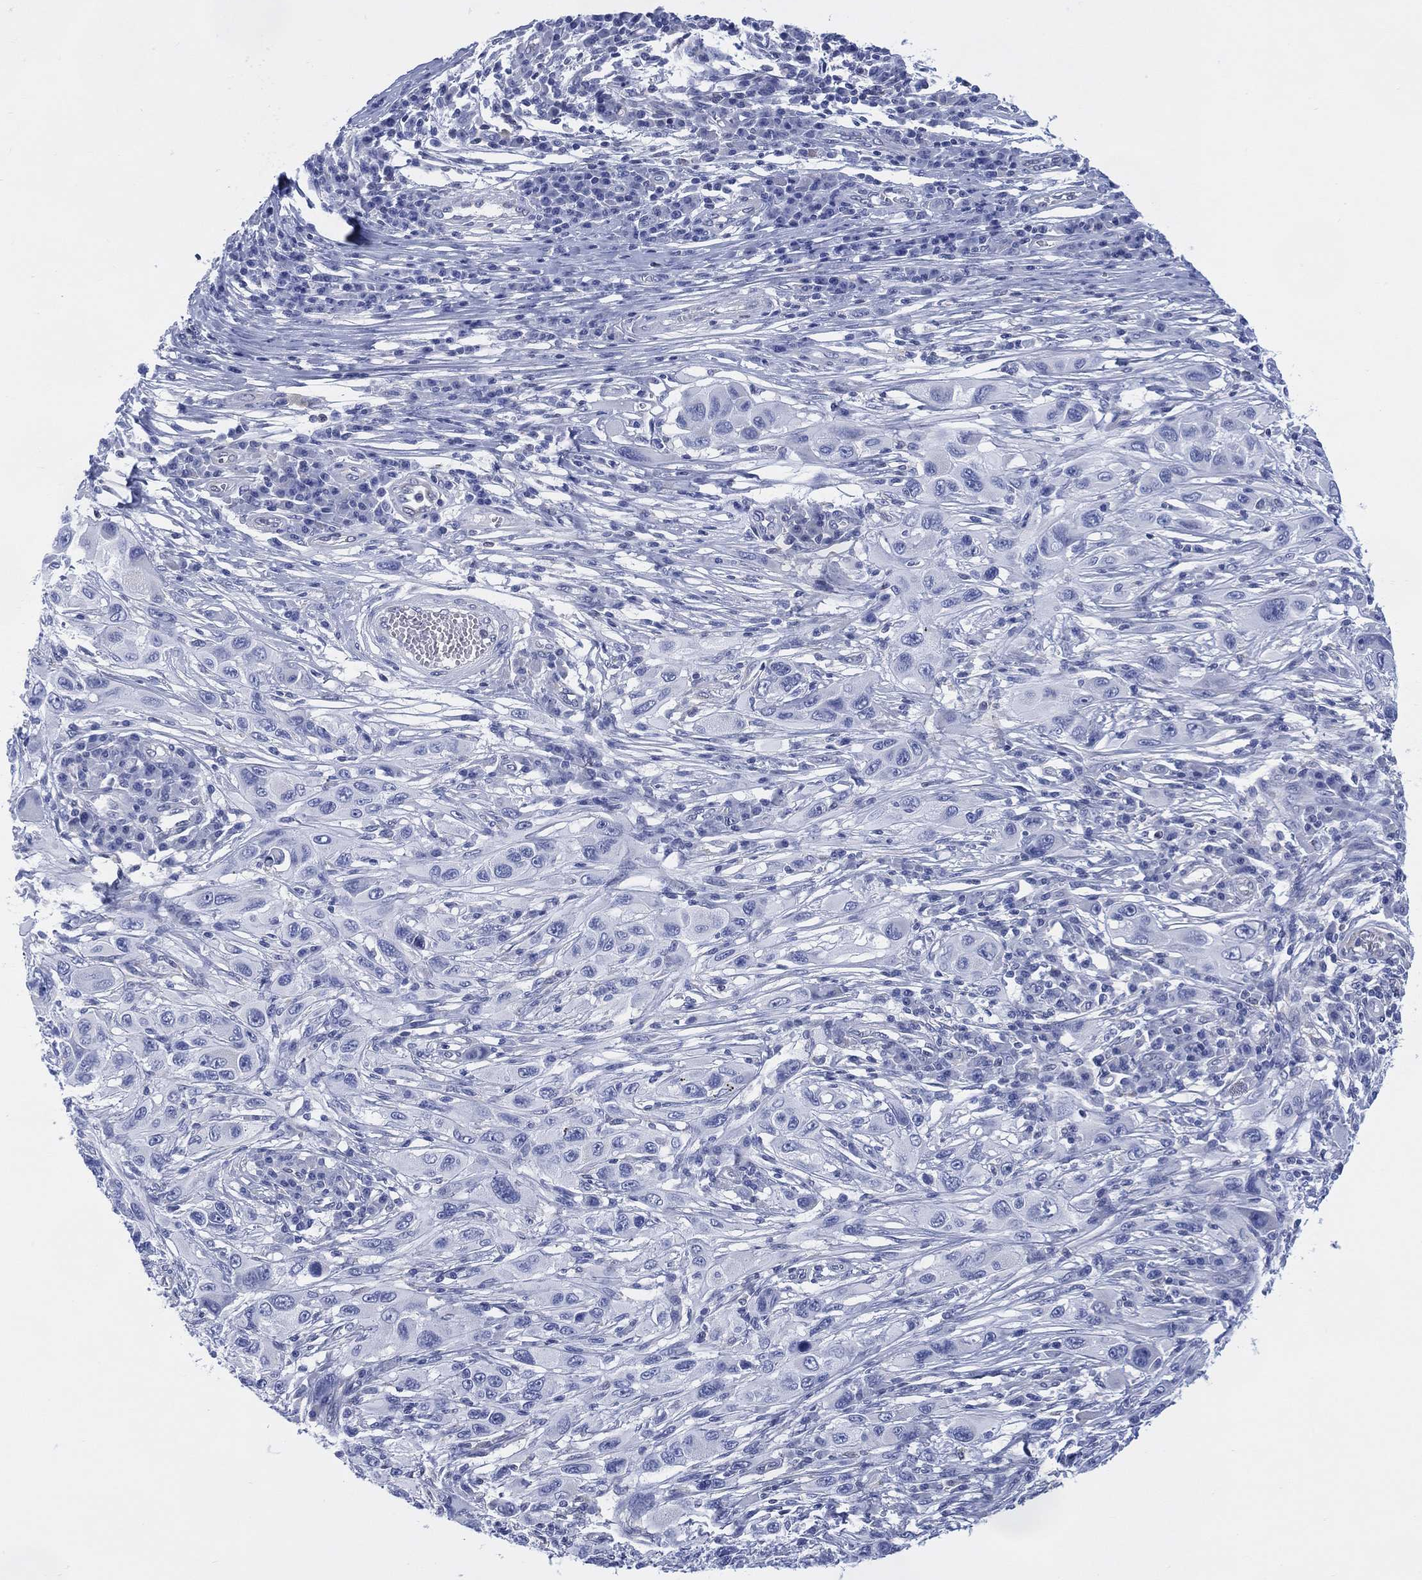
{"staining": {"intensity": "negative", "quantity": "none", "location": "none"}, "tissue": "melanoma", "cell_type": "Tumor cells", "image_type": "cancer", "snomed": [{"axis": "morphology", "description": "Malignant melanoma, NOS"}, {"axis": "topography", "description": "Skin"}], "caption": "Tumor cells are negative for protein expression in human malignant melanoma.", "gene": "DDI1", "patient": {"sex": "male", "age": 53}}